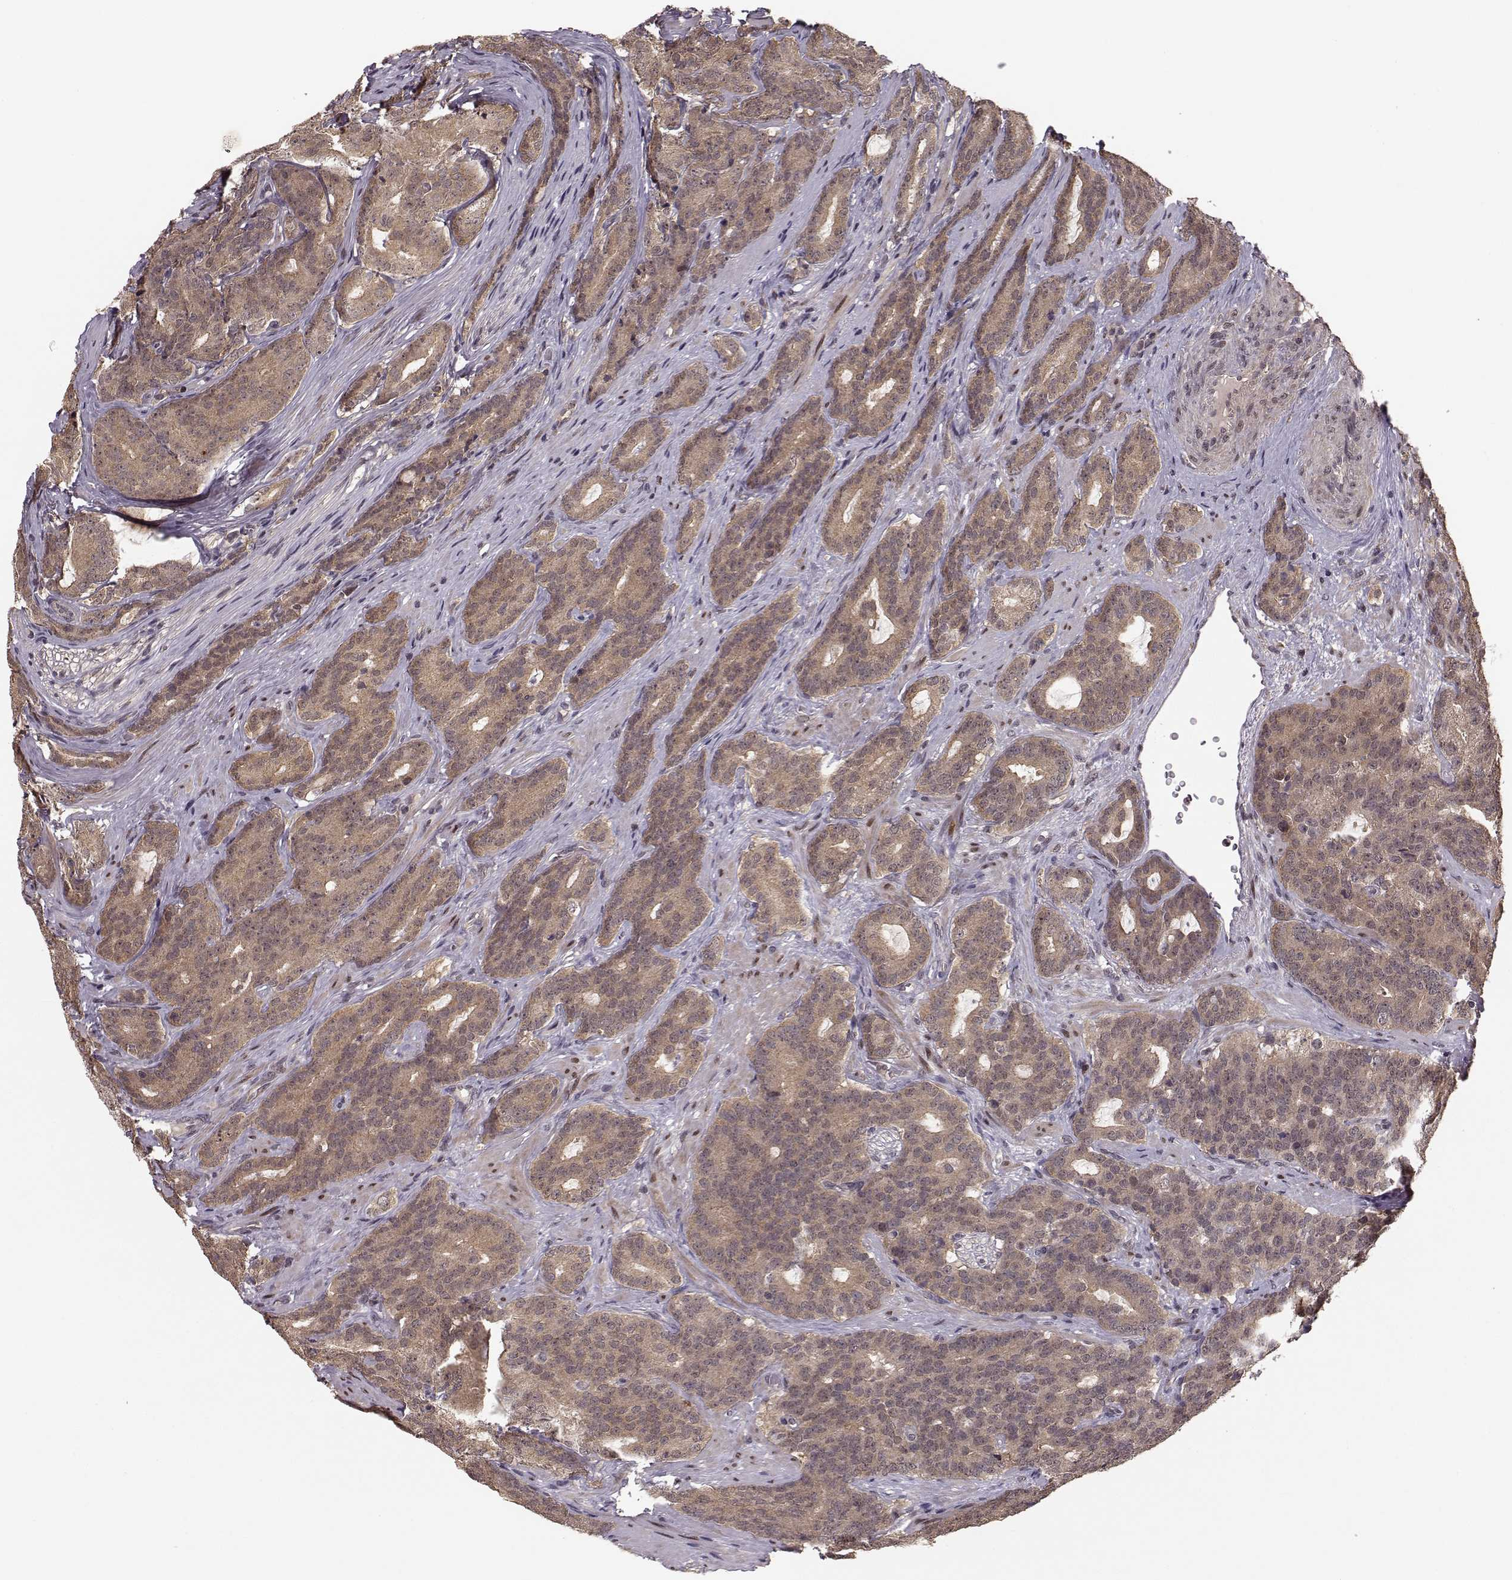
{"staining": {"intensity": "moderate", "quantity": ">75%", "location": "cytoplasmic/membranous"}, "tissue": "prostate cancer", "cell_type": "Tumor cells", "image_type": "cancer", "snomed": [{"axis": "morphology", "description": "Adenocarcinoma, NOS"}, {"axis": "topography", "description": "Prostate"}], "caption": "A photomicrograph of prostate adenocarcinoma stained for a protein demonstrates moderate cytoplasmic/membranous brown staining in tumor cells. (brown staining indicates protein expression, while blue staining denotes nuclei).", "gene": "PLEKHG3", "patient": {"sex": "male", "age": 71}}